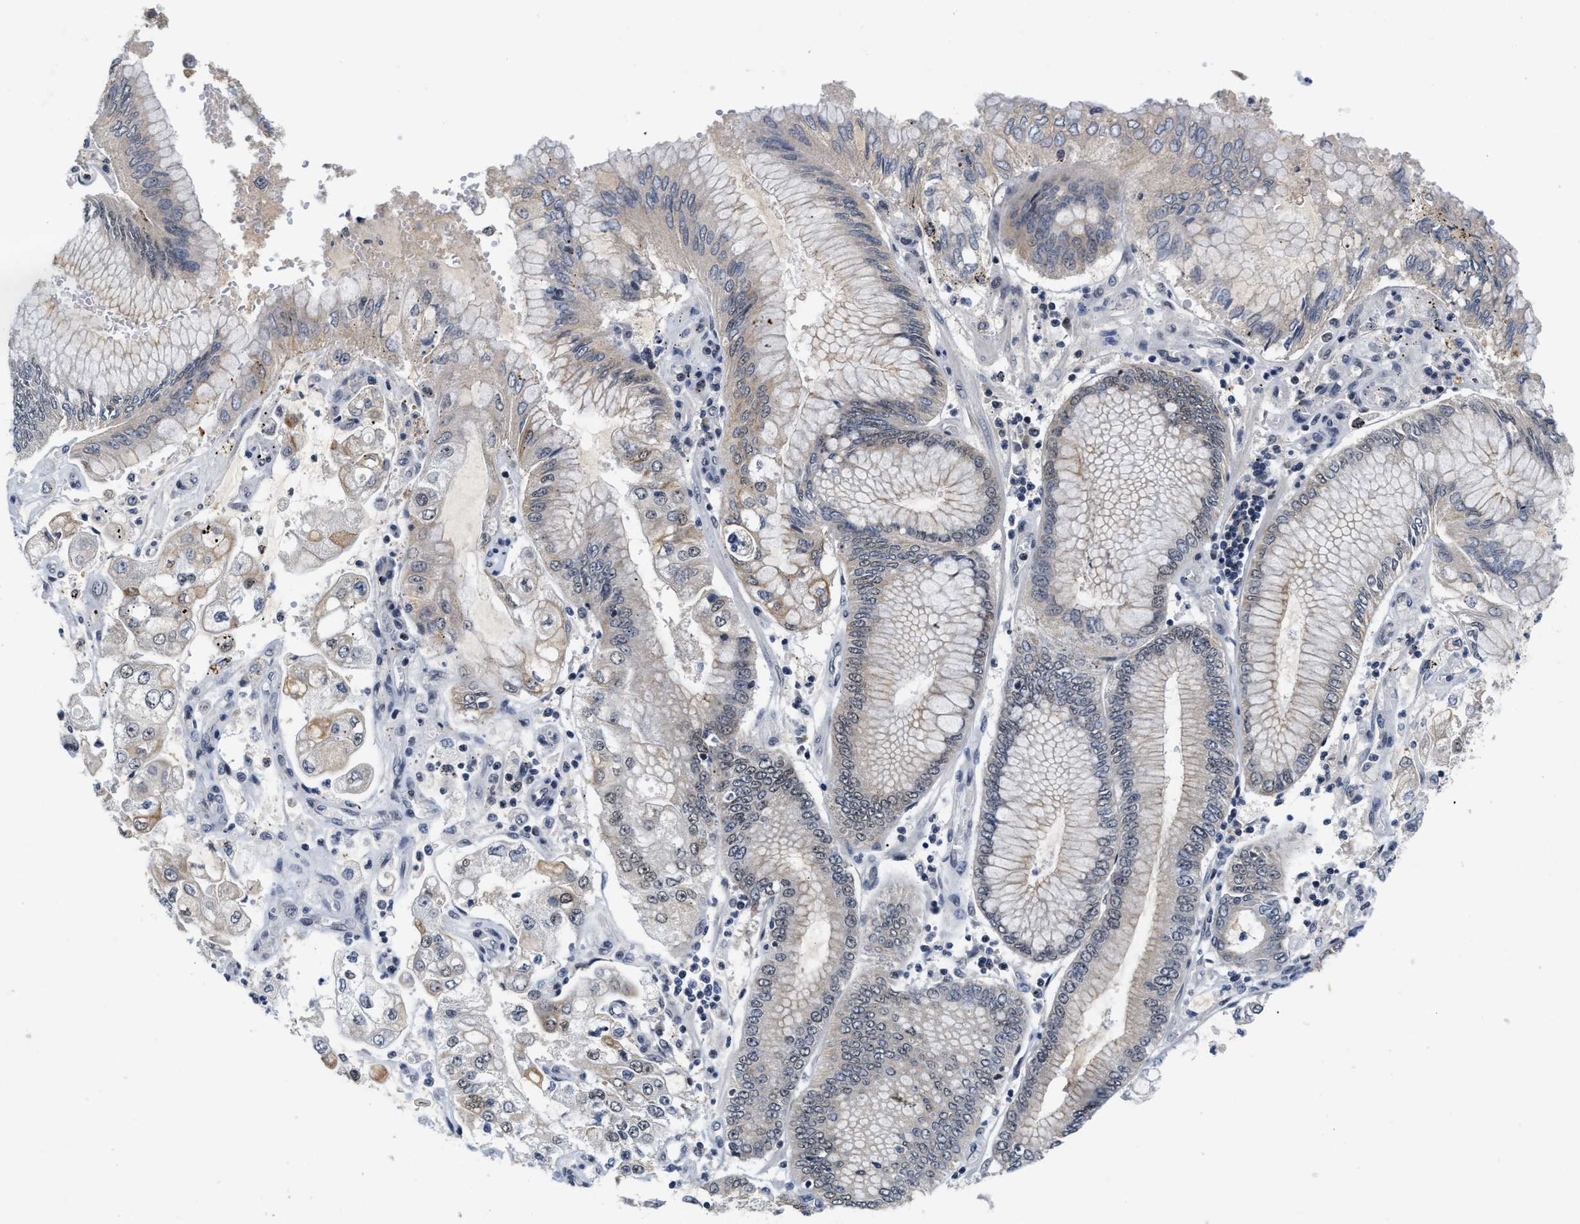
{"staining": {"intensity": "weak", "quantity": "<25%", "location": "cytoplasmic/membranous"}, "tissue": "stomach cancer", "cell_type": "Tumor cells", "image_type": "cancer", "snomed": [{"axis": "morphology", "description": "Adenocarcinoma, NOS"}, {"axis": "topography", "description": "Stomach"}], "caption": "Stomach cancer stained for a protein using immunohistochemistry reveals no expression tumor cells.", "gene": "INIP", "patient": {"sex": "male", "age": 76}}